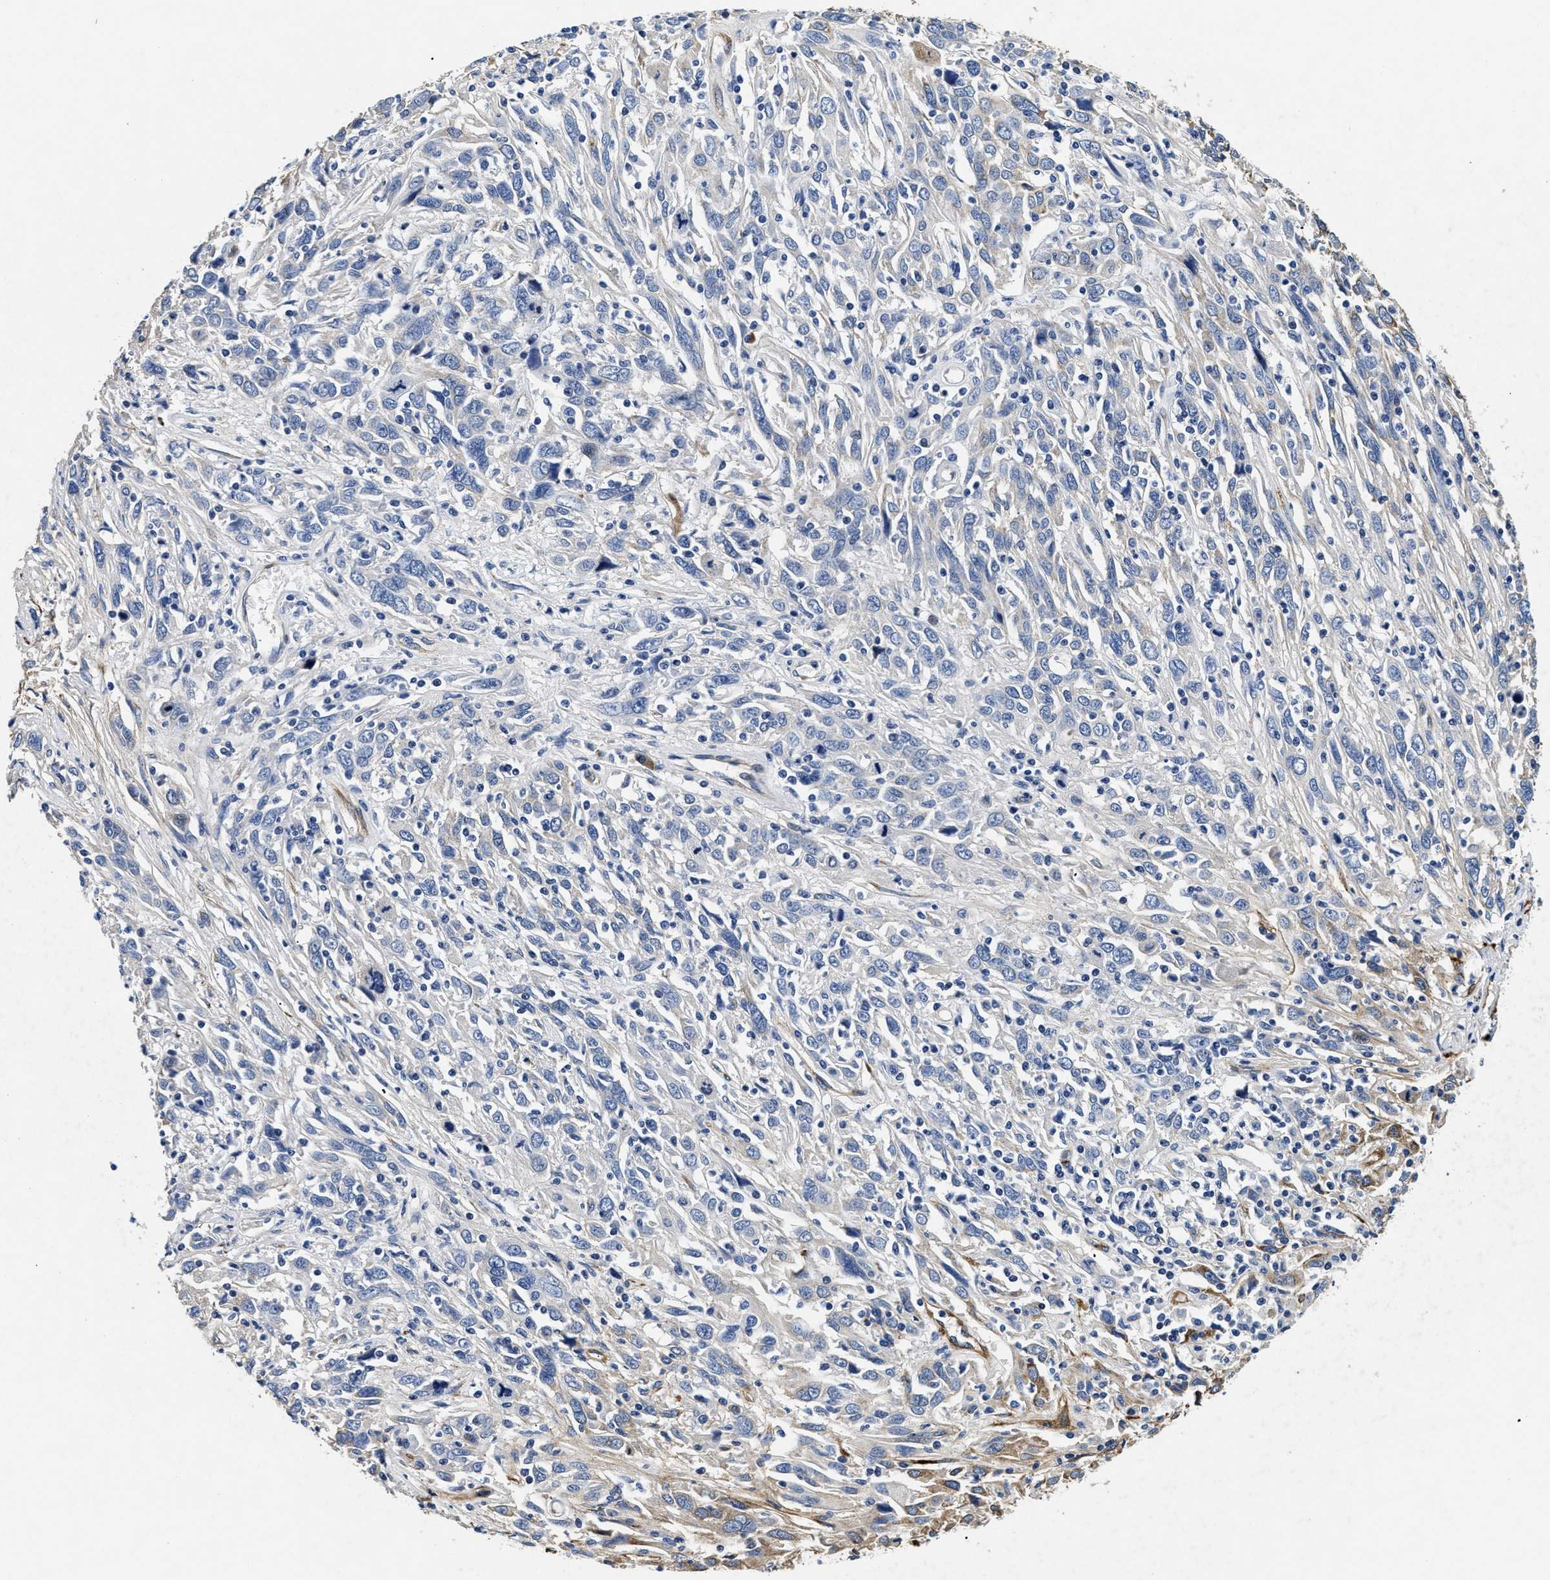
{"staining": {"intensity": "negative", "quantity": "none", "location": "none"}, "tissue": "cervical cancer", "cell_type": "Tumor cells", "image_type": "cancer", "snomed": [{"axis": "morphology", "description": "Squamous cell carcinoma, NOS"}, {"axis": "topography", "description": "Cervix"}], "caption": "High magnification brightfield microscopy of cervical cancer stained with DAB (3,3'-diaminobenzidine) (brown) and counterstained with hematoxylin (blue): tumor cells show no significant expression.", "gene": "LAMA3", "patient": {"sex": "female", "age": 46}}